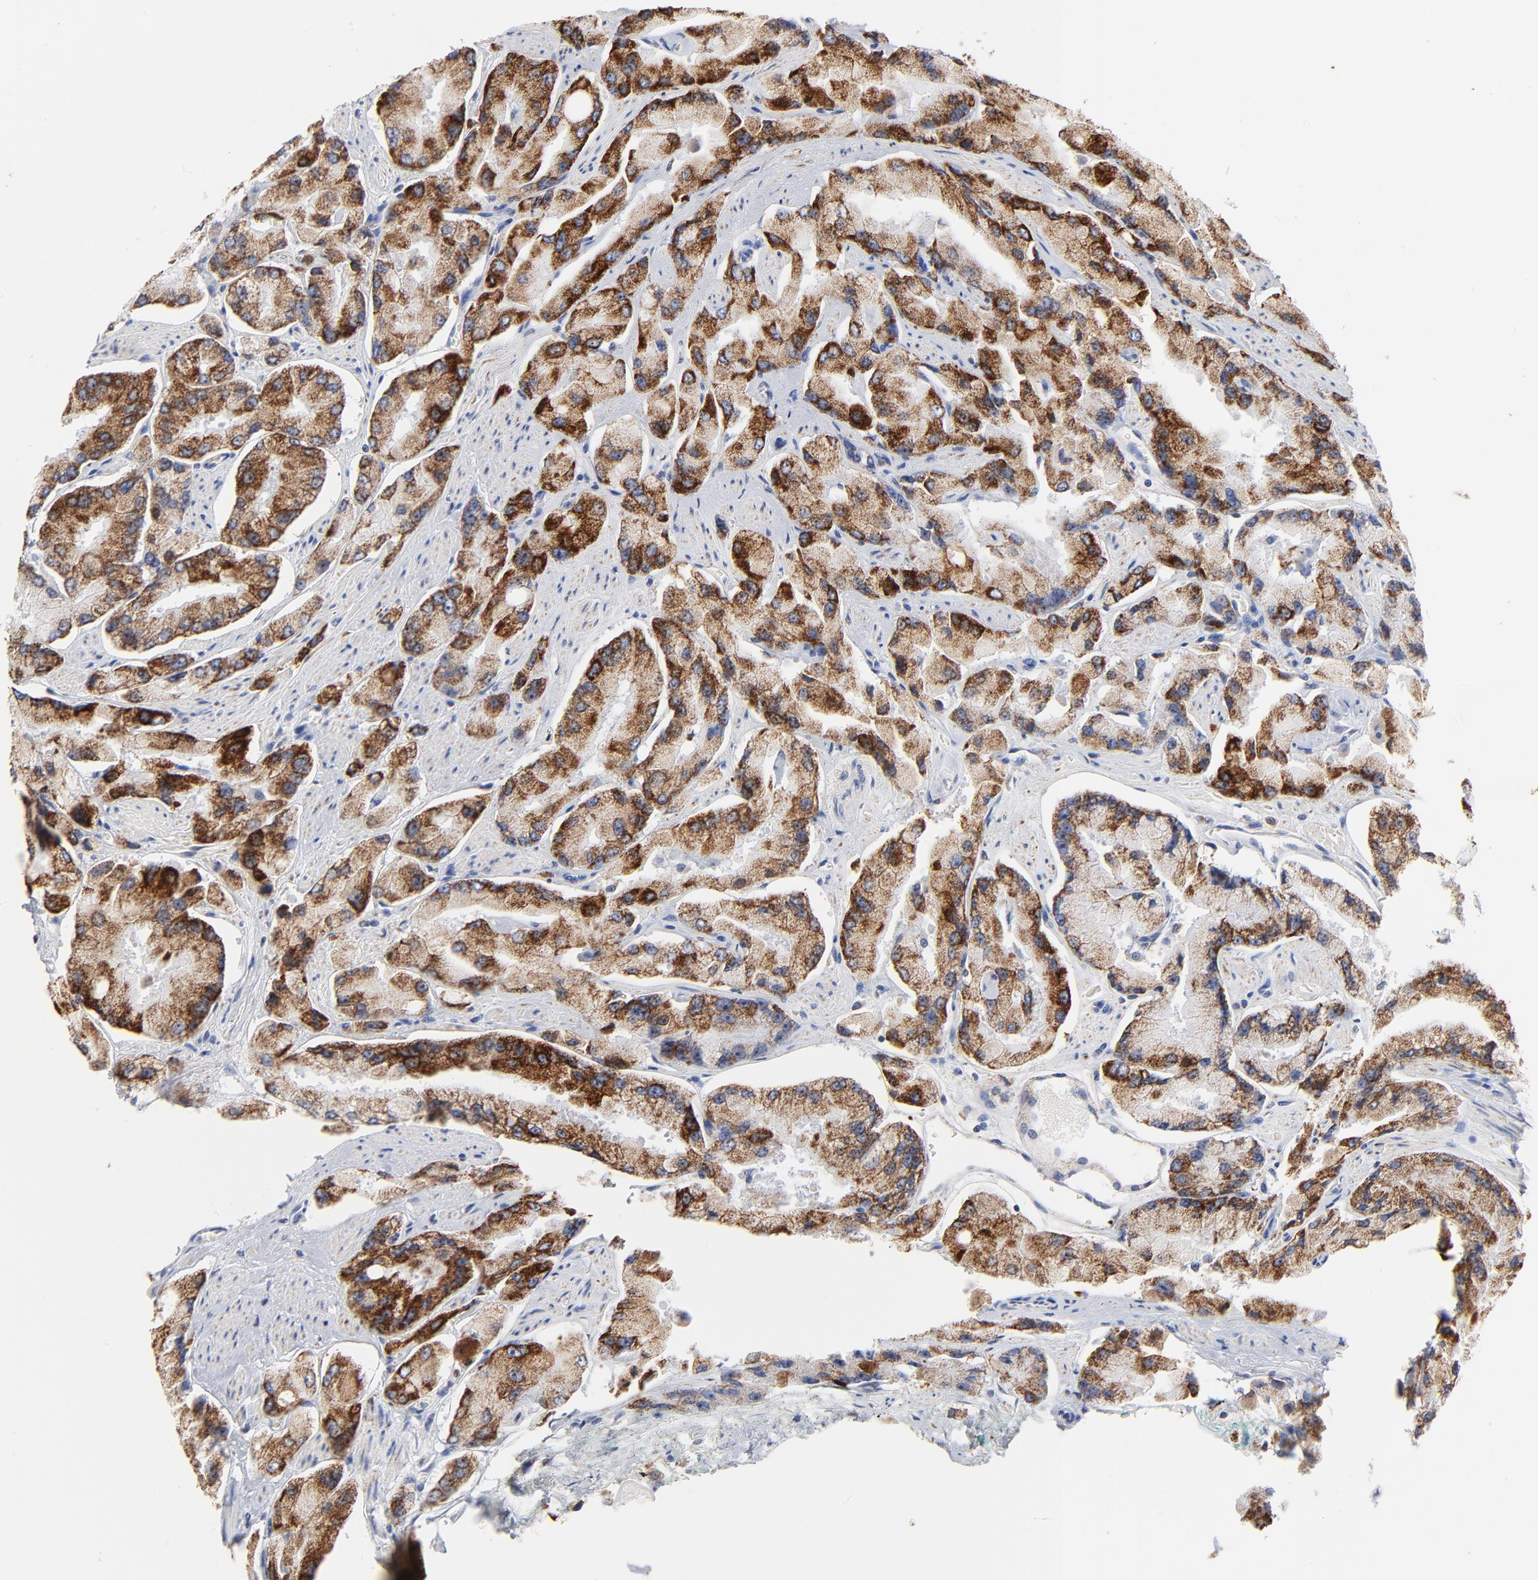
{"staining": {"intensity": "strong", "quantity": ">75%", "location": "cytoplasmic/membranous"}, "tissue": "prostate cancer", "cell_type": "Tumor cells", "image_type": "cancer", "snomed": [{"axis": "morphology", "description": "Adenocarcinoma, High grade"}, {"axis": "topography", "description": "Prostate"}], "caption": "Human prostate cancer (high-grade adenocarcinoma) stained with a brown dye reveals strong cytoplasmic/membranous positive expression in approximately >75% of tumor cells.", "gene": "DIABLO", "patient": {"sex": "male", "age": 58}}